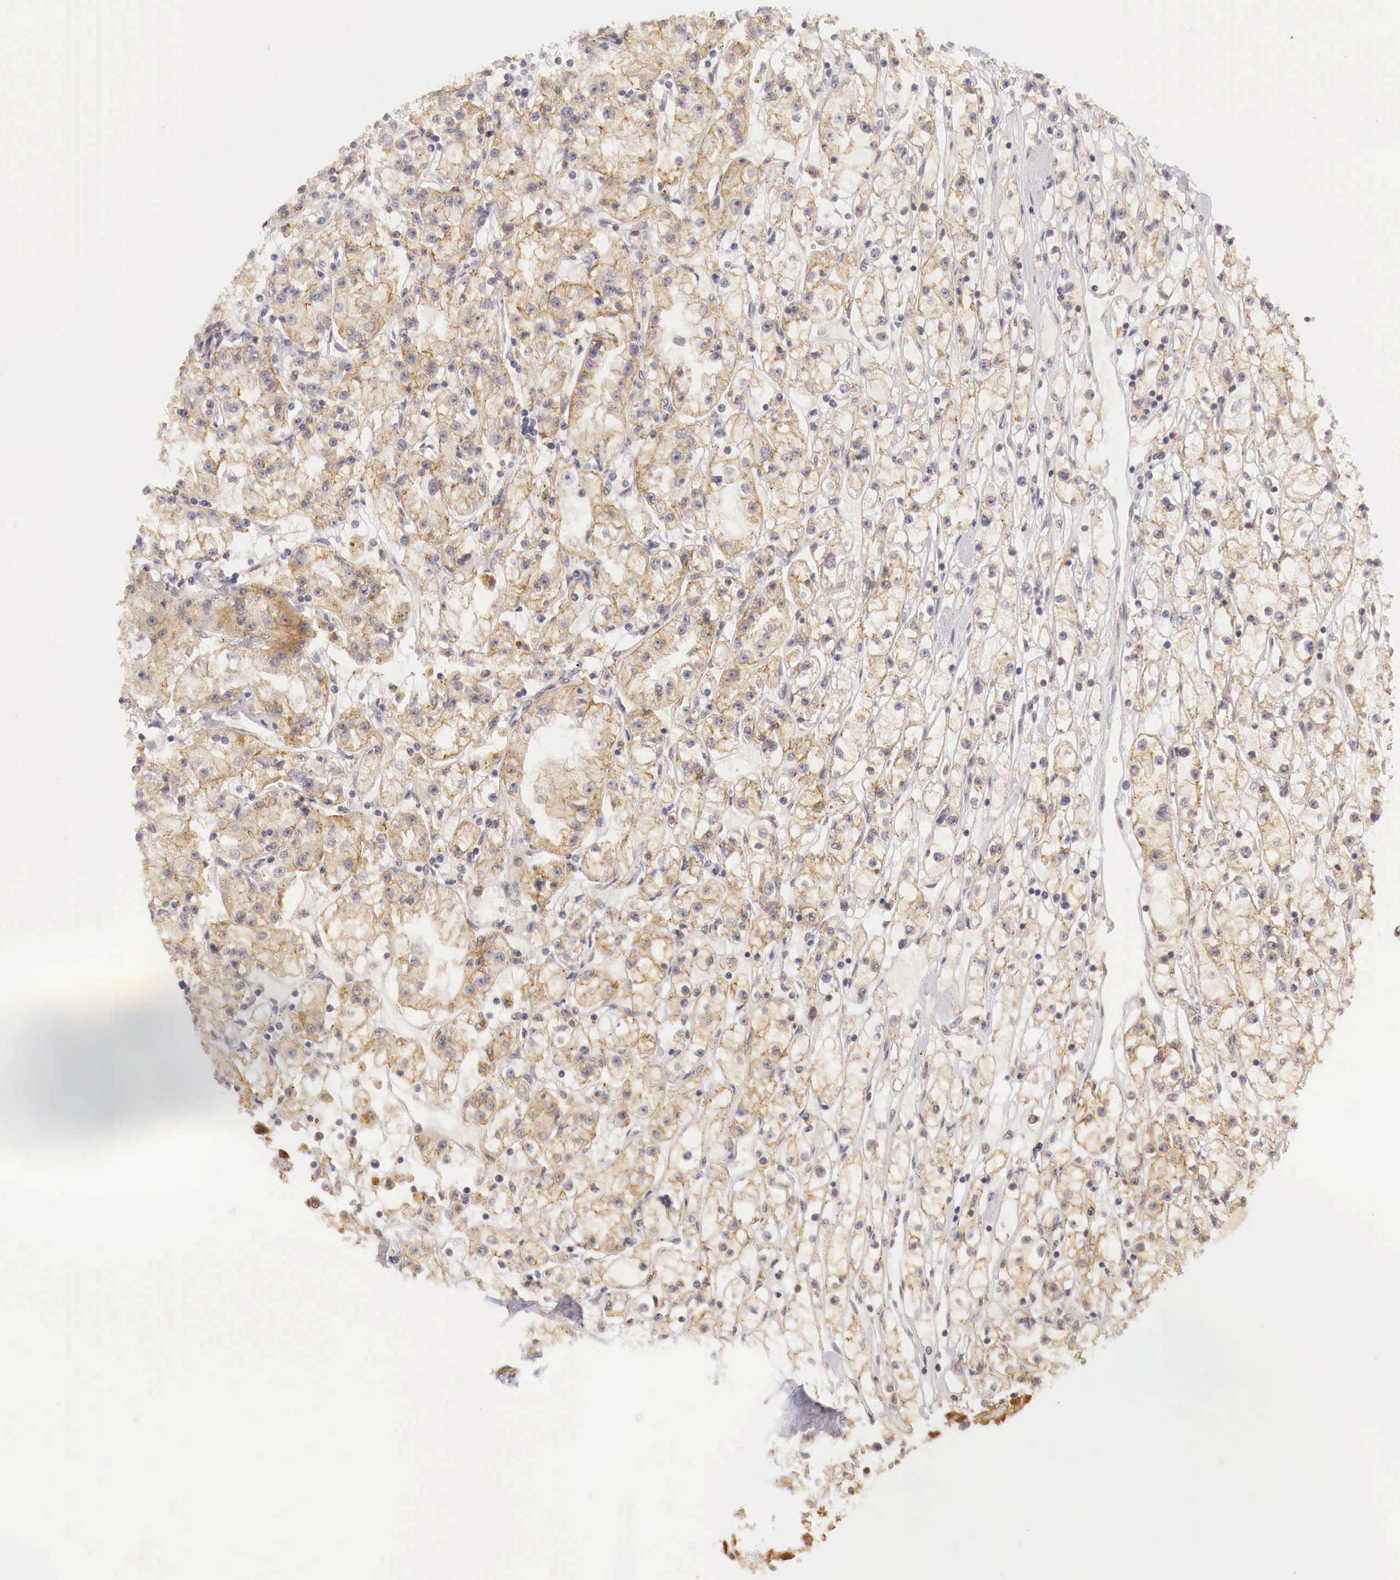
{"staining": {"intensity": "weak", "quantity": ">75%", "location": "cytoplasmic/membranous,nuclear"}, "tissue": "renal cancer", "cell_type": "Tumor cells", "image_type": "cancer", "snomed": [{"axis": "morphology", "description": "Adenocarcinoma, NOS"}, {"axis": "topography", "description": "Kidney"}], "caption": "DAB immunohistochemical staining of adenocarcinoma (renal) shows weak cytoplasmic/membranous and nuclear protein staining in about >75% of tumor cells.", "gene": "GPKOW", "patient": {"sex": "male", "age": 56}}